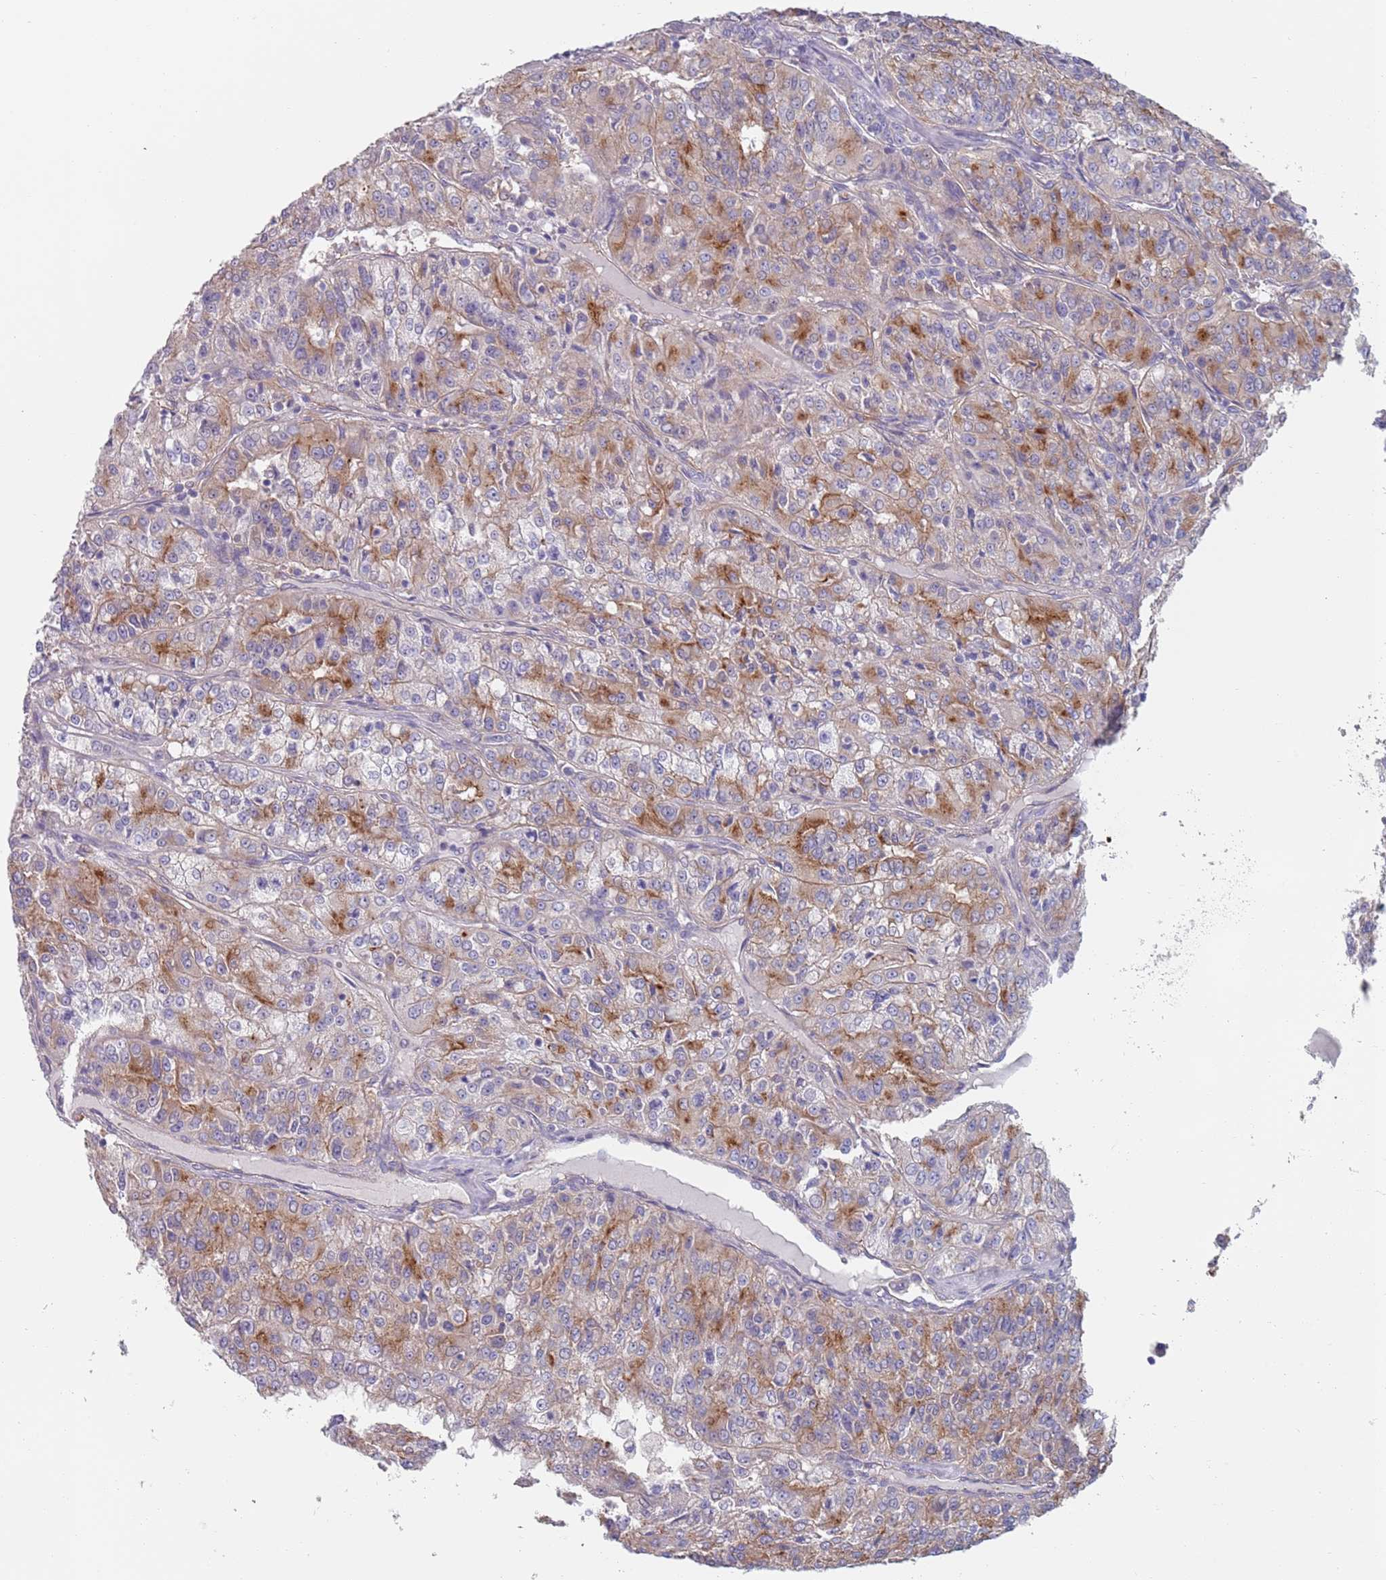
{"staining": {"intensity": "moderate", "quantity": "<25%", "location": "cytoplasmic/membranous"}, "tissue": "renal cancer", "cell_type": "Tumor cells", "image_type": "cancer", "snomed": [{"axis": "morphology", "description": "Adenocarcinoma, NOS"}, {"axis": "topography", "description": "Kidney"}], "caption": "Renal cancer (adenocarcinoma) tissue shows moderate cytoplasmic/membranous expression in about <25% of tumor cells", "gene": "APPL2", "patient": {"sex": "female", "age": 63}}